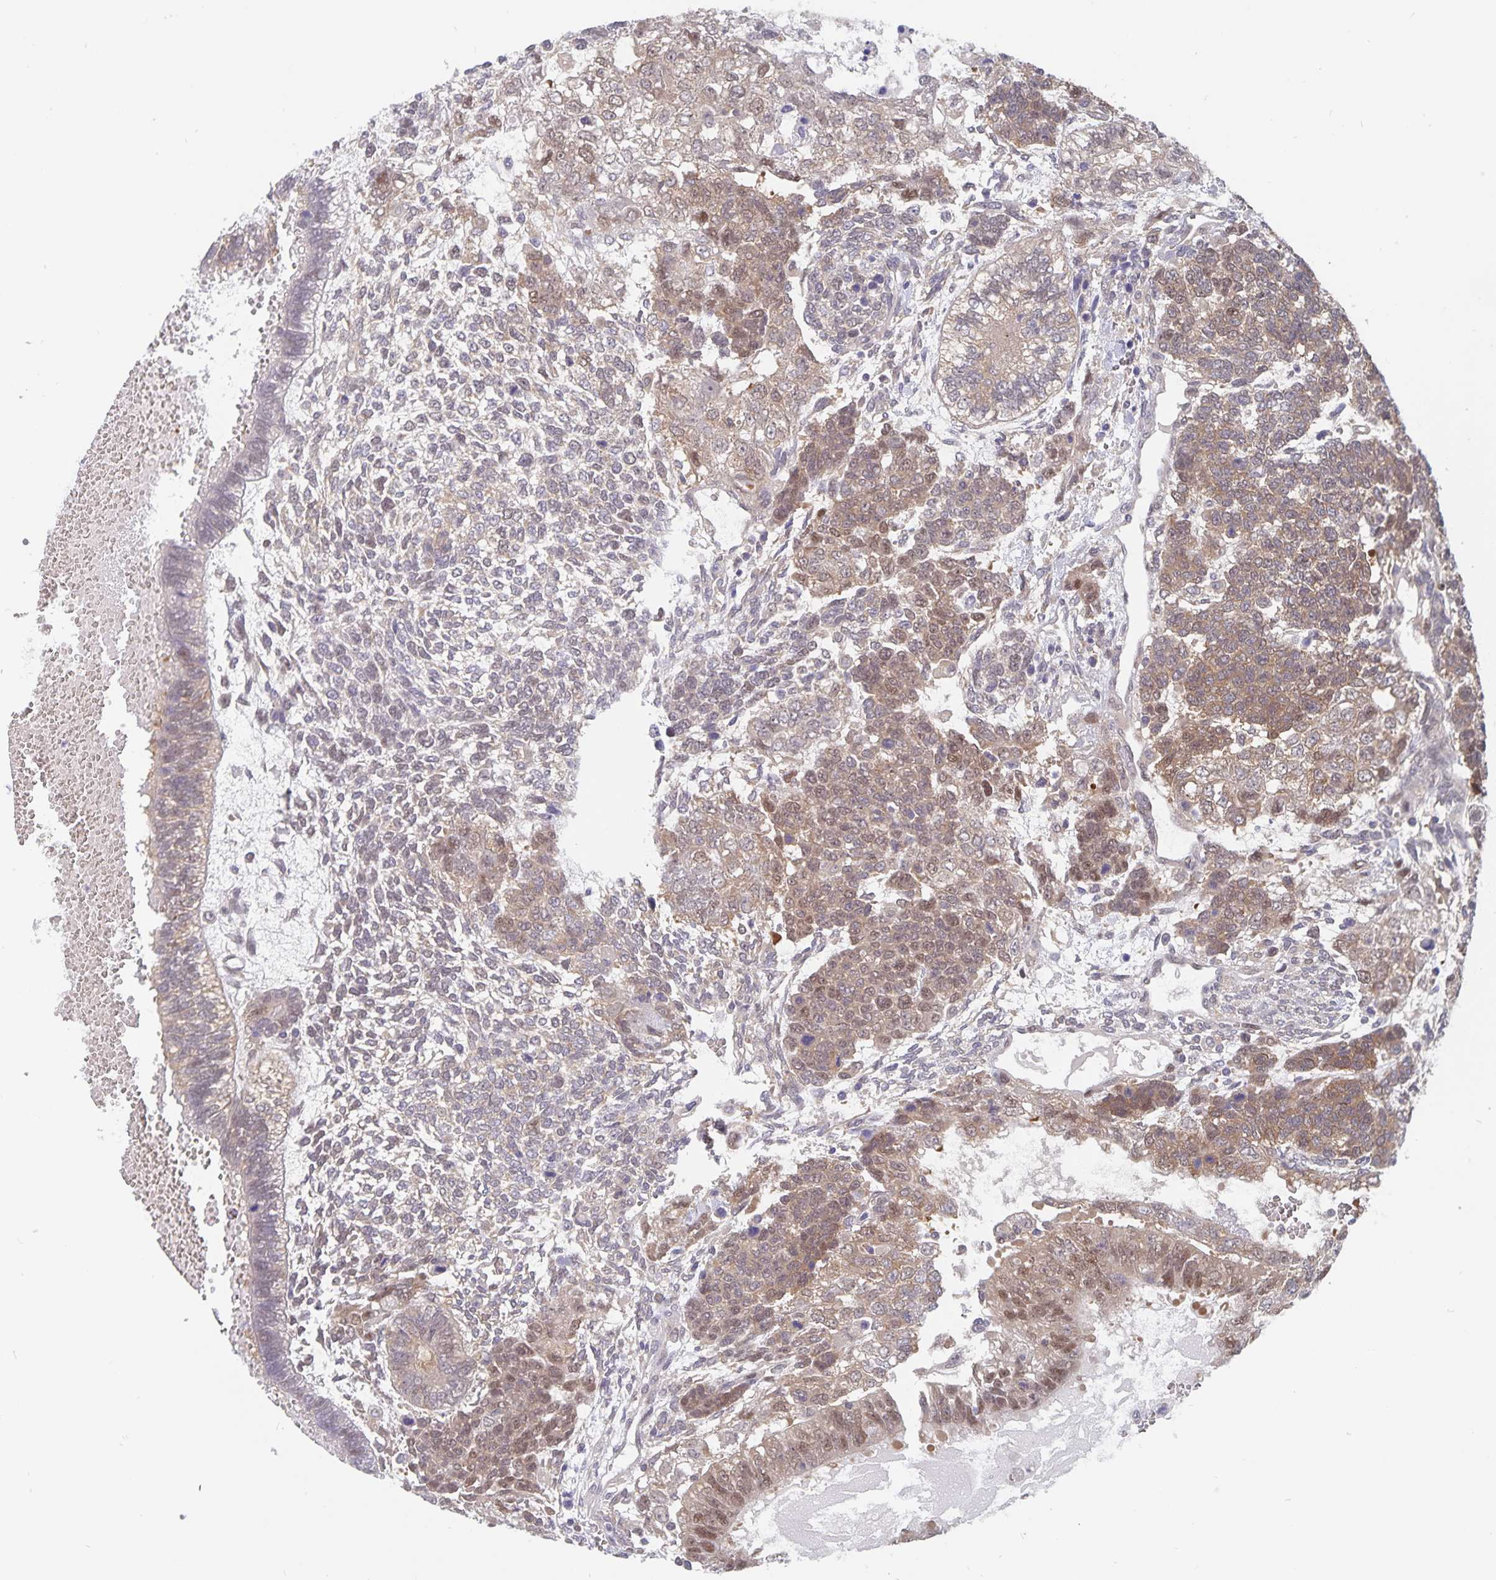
{"staining": {"intensity": "weak", "quantity": "25%-75%", "location": "cytoplasmic/membranous,nuclear"}, "tissue": "testis cancer", "cell_type": "Tumor cells", "image_type": "cancer", "snomed": [{"axis": "morphology", "description": "Normal tissue, NOS"}, {"axis": "morphology", "description": "Carcinoma, Embryonal, NOS"}, {"axis": "topography", "description": "Testis"}, {"axis": "topography", "description": "Epididymis"}], "caption": "There is low levels of weak cytoplasmic/membranous and nuclear expression in tumor cells of embryonal carcinoma (testis), as demonstrated by immunohistochemical staining (brown color).", "gene": "BAG6", "patient": {"sex": "male", "age": 23}}